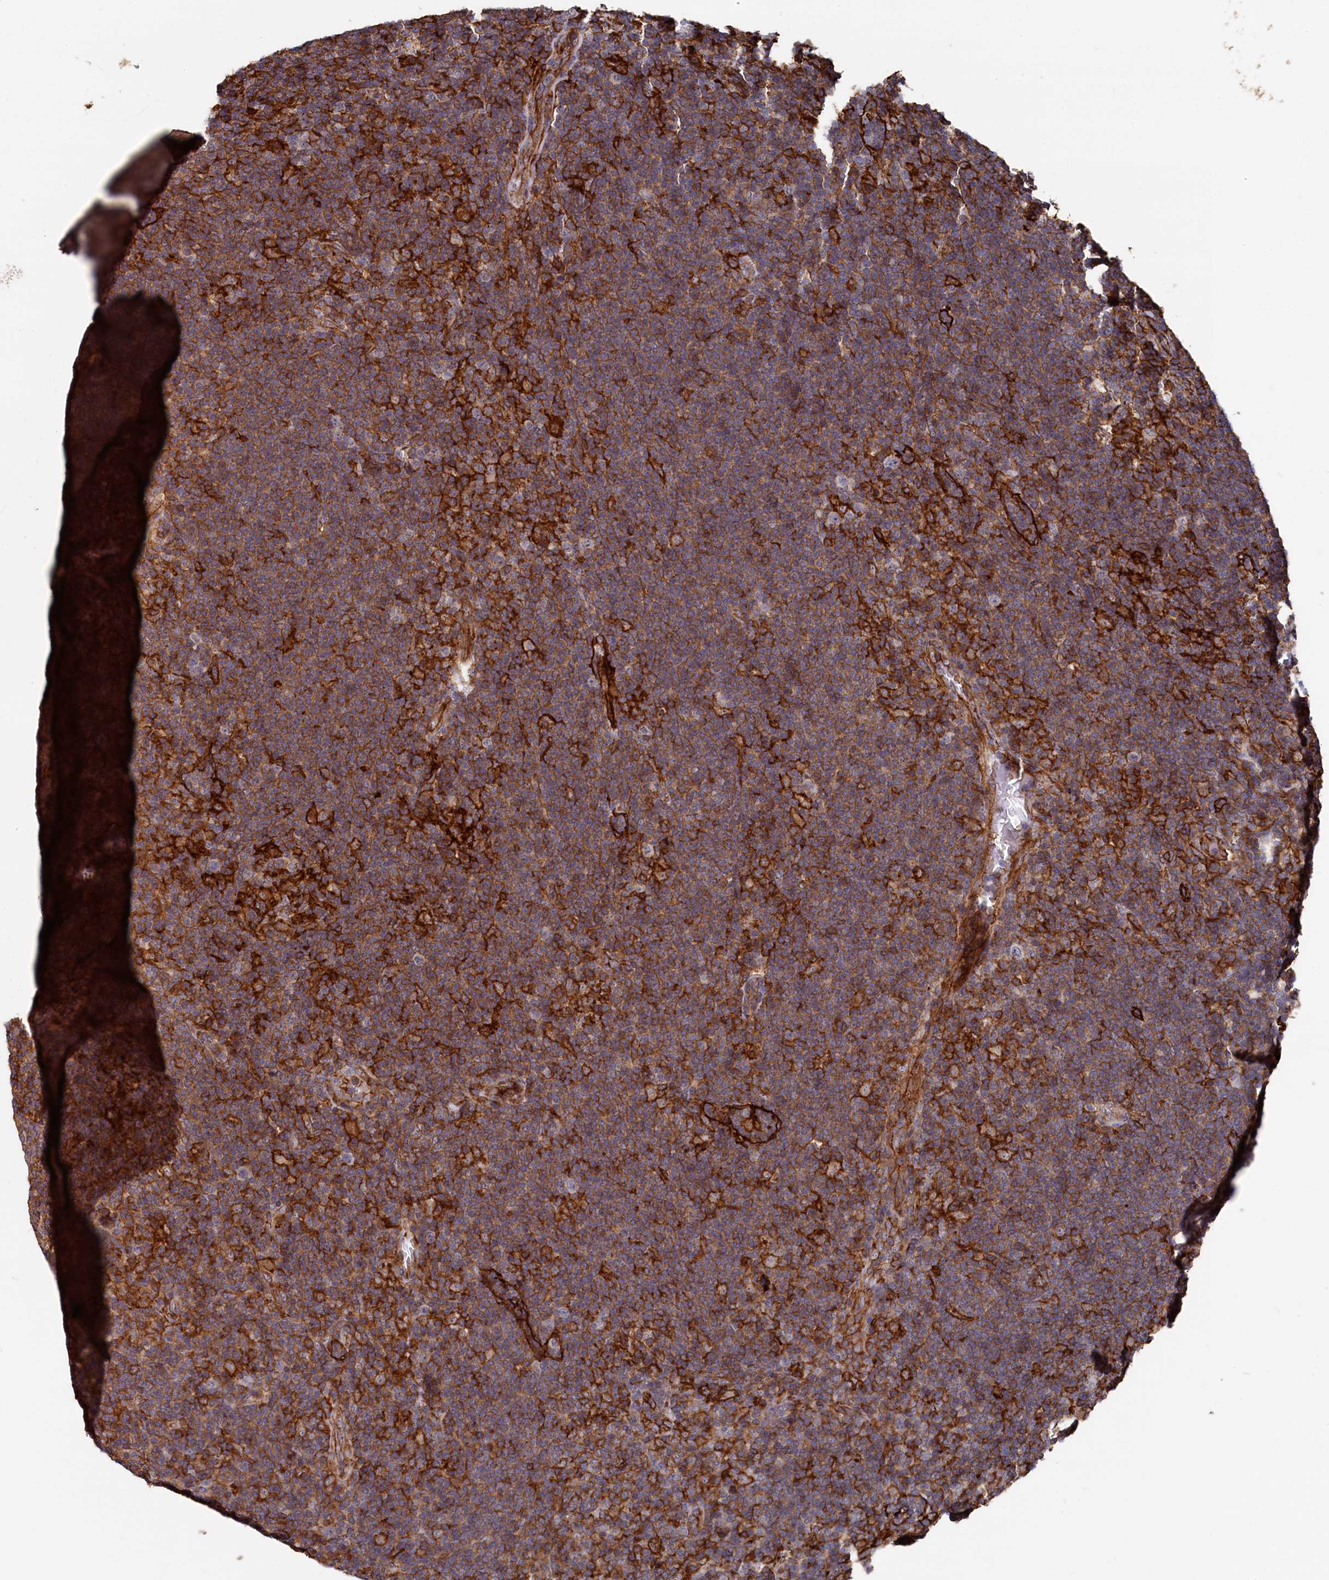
{"staining": {"intensity": "negative", "quantity": "none", "location": "none"}, "tissue": "lymphoma", "cell_type": "Tumor cells", "image_type": "cancer", "snomed": [{"axis": "morphology", "description": "Hodgkin's disease, NOS"}, {"axis": "topography", "description": "Lymph node"}], "caption": "Hodgkin's disease was stained to show a protein in brown. There is no significant staining in tumor cells.", "gene": "PLEKHO2", "patient": {"sex": "female", "age": 57}}